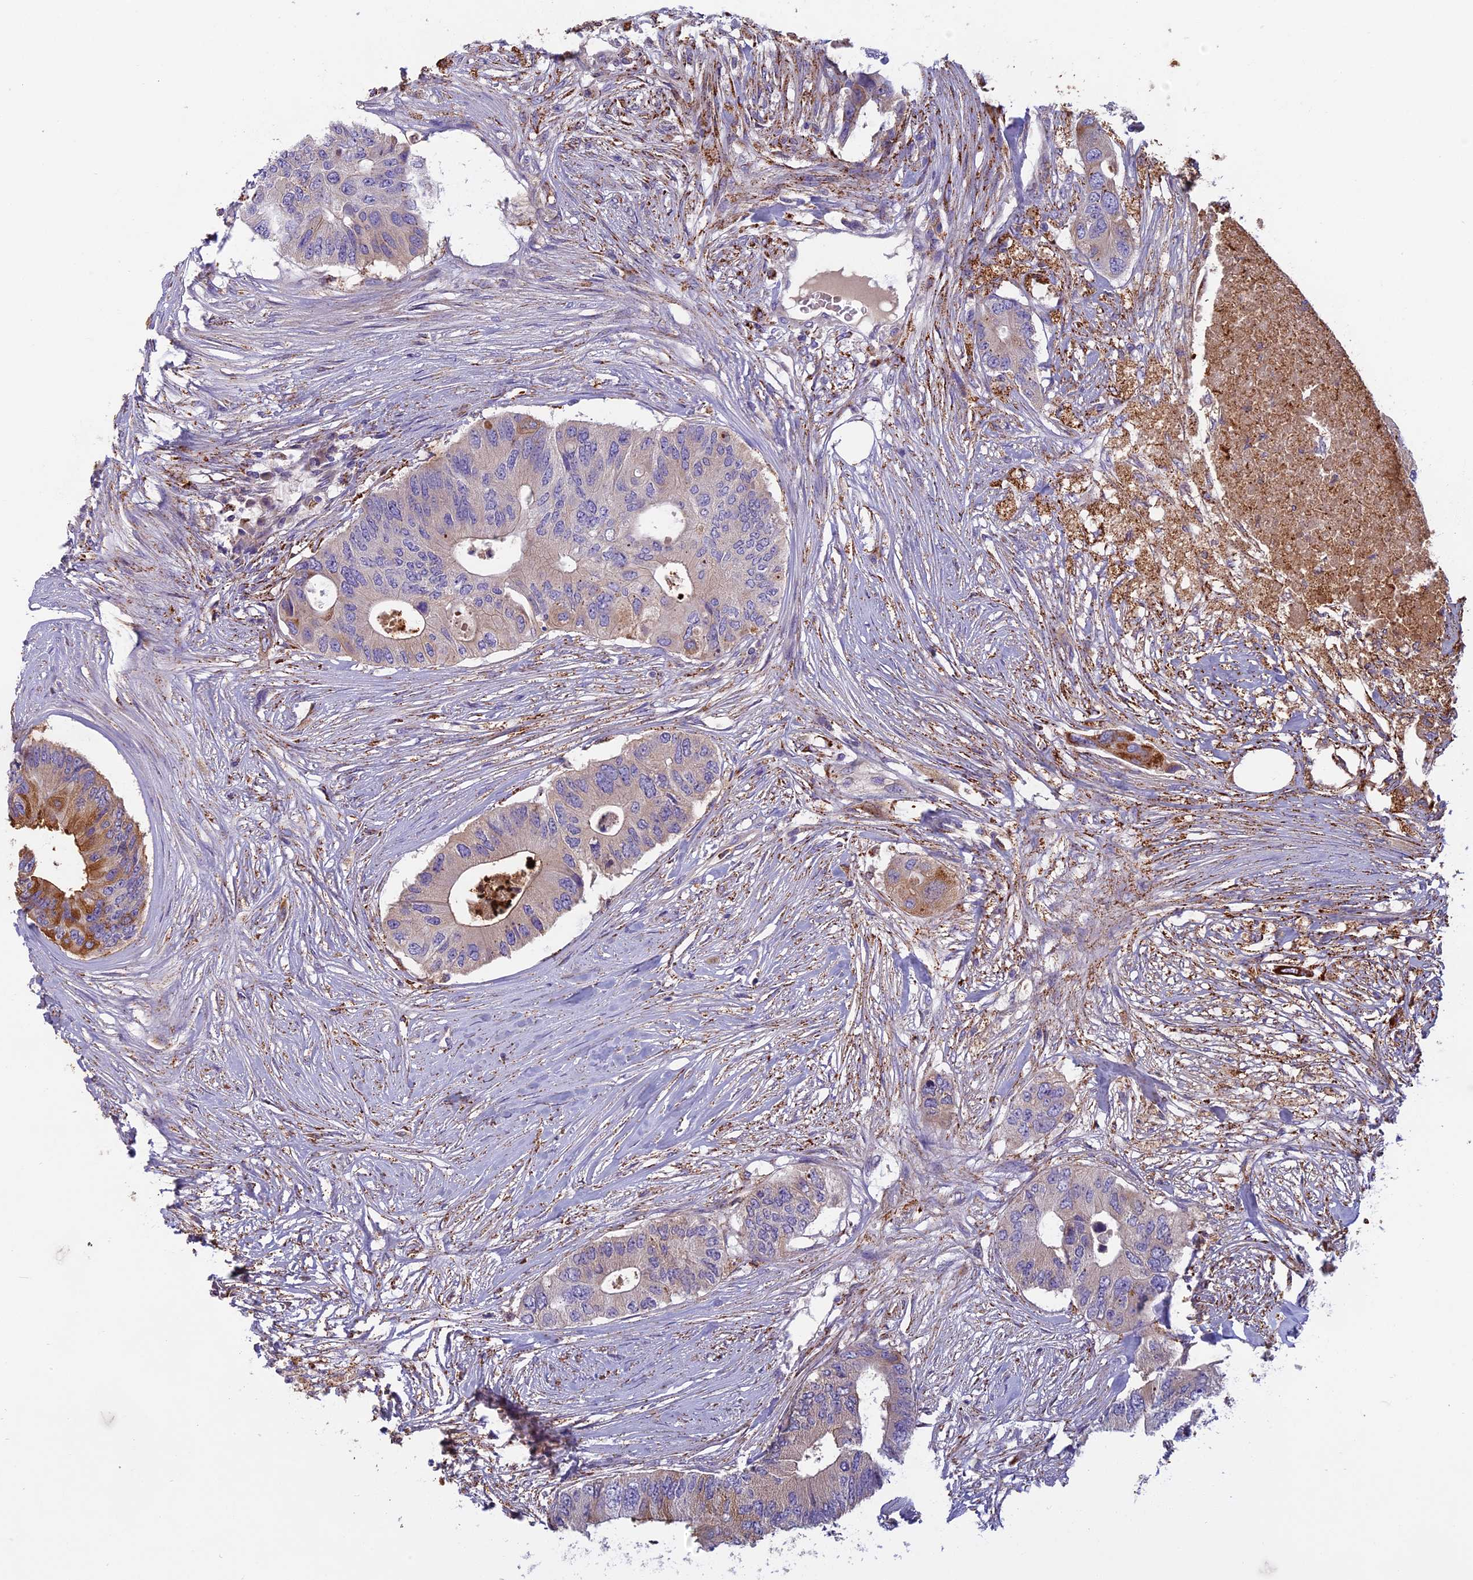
{"staining": {"intensity": "moderate", "quantity": "<25%", "location": "cytoplasmic/membranous"}, "tissue": "colorectal cancer", "cell_type": "Tumor cells", "image_type": "cancer", "snomed": [{"axis": "morphology", "description": "Adenocarcinoma, NOS"}, {"axis": "topography", "description": "Colon"}], "caption": "This is a photomicrograph of immunohistochemistry staining of colorectal cancer (adenocarcinoma), which shows moderate staining in the cytoplasmic/membranous of tumor cells.", "gene": "SEMA7A", "patient": {"sex": "male", "age": 71}}